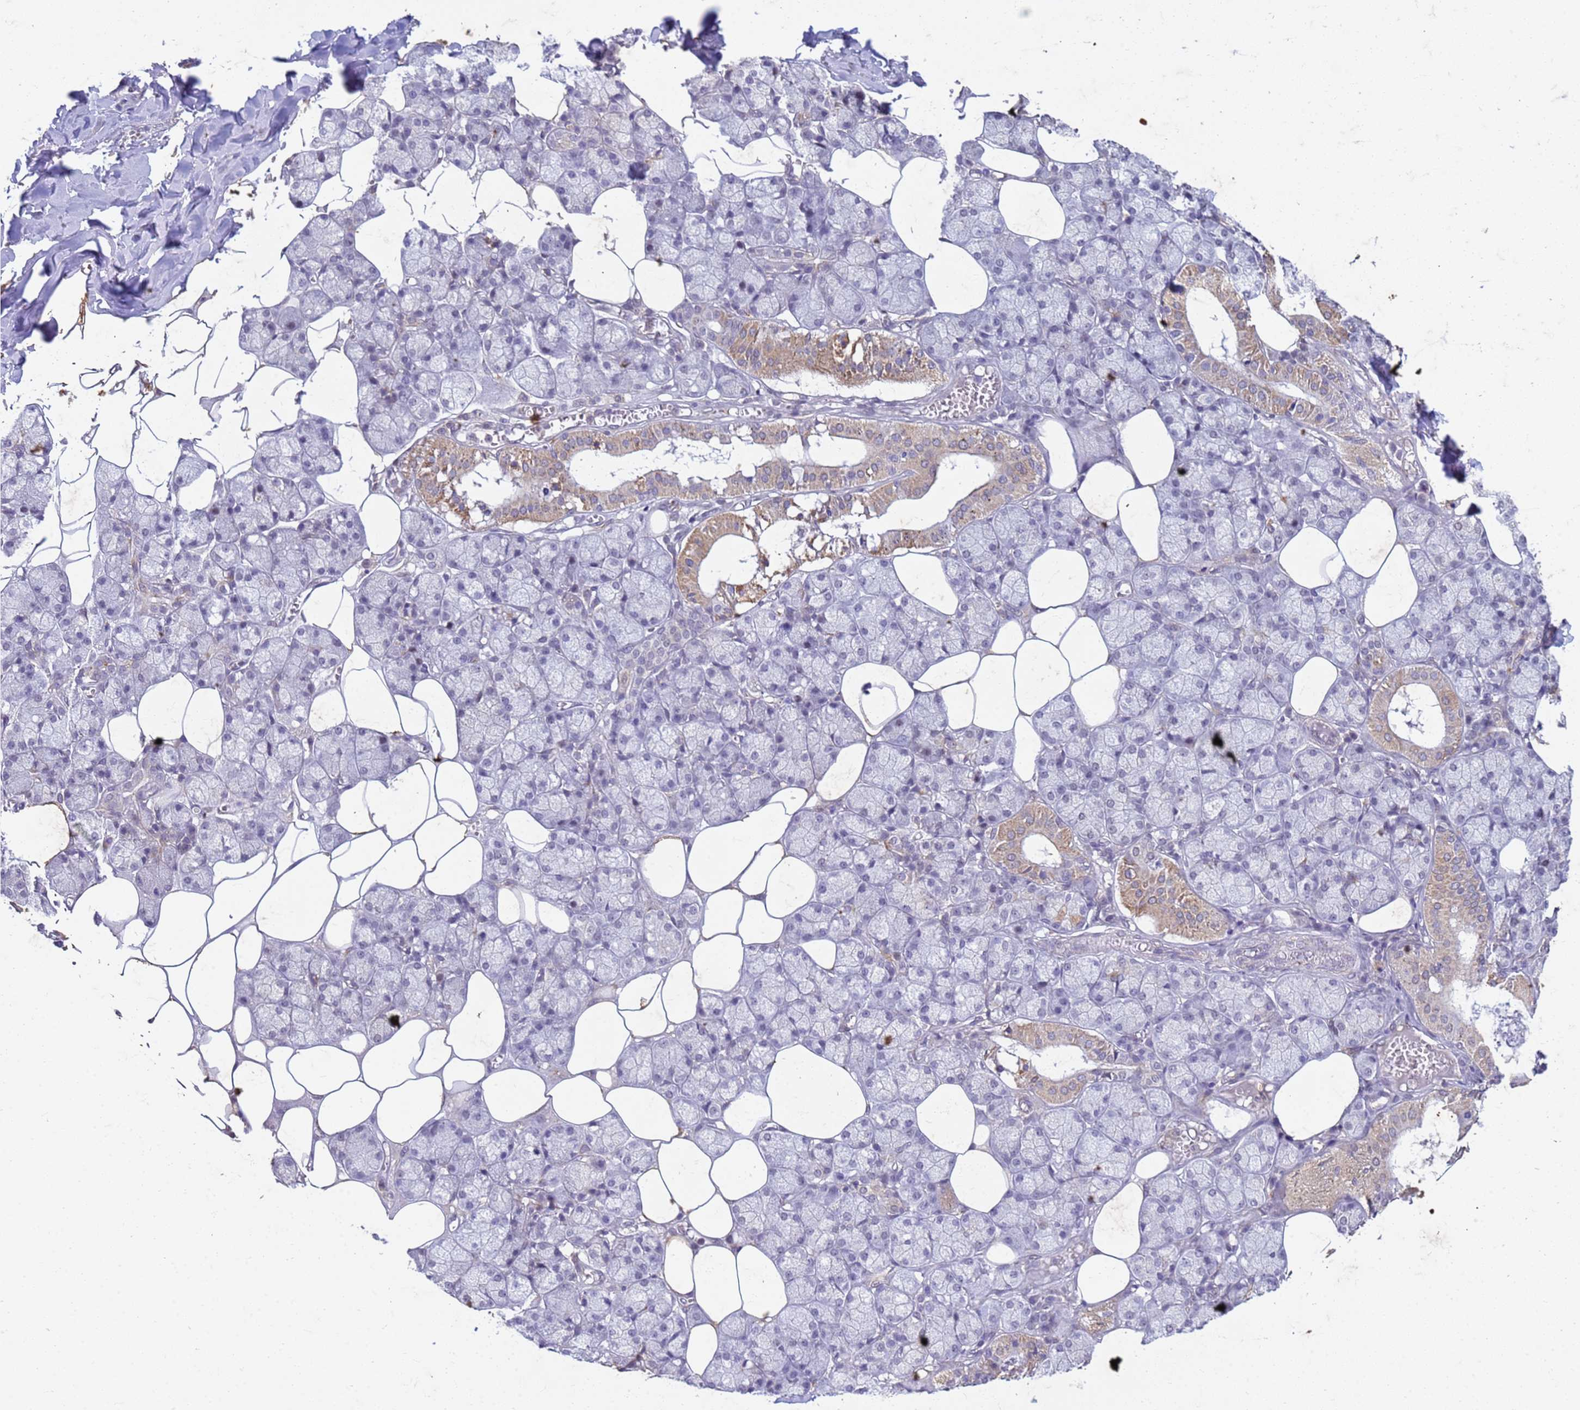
{"staining": {"intensity": "weak", "quantity": "25%-75%", "location": "cytoplasmic/membranous"}, "tissue": "salivary gland", "cell_type": "Glandular cells", "image_type": "normal", "snomed": [{"axis": "morphology", "description": "Normal tissue, NOS"}, {"axis": "topography", "description": "Salivary gland"}], "caption": "IHC micrograph of benign salivary gland stained for a protein (brown), which displays low levels of weak cytoplasmic/membranous positivity in about 25%-75% of glandular cells.", "gene": "SLC25A15", "patient": {"sex": "male", "age": 62}}